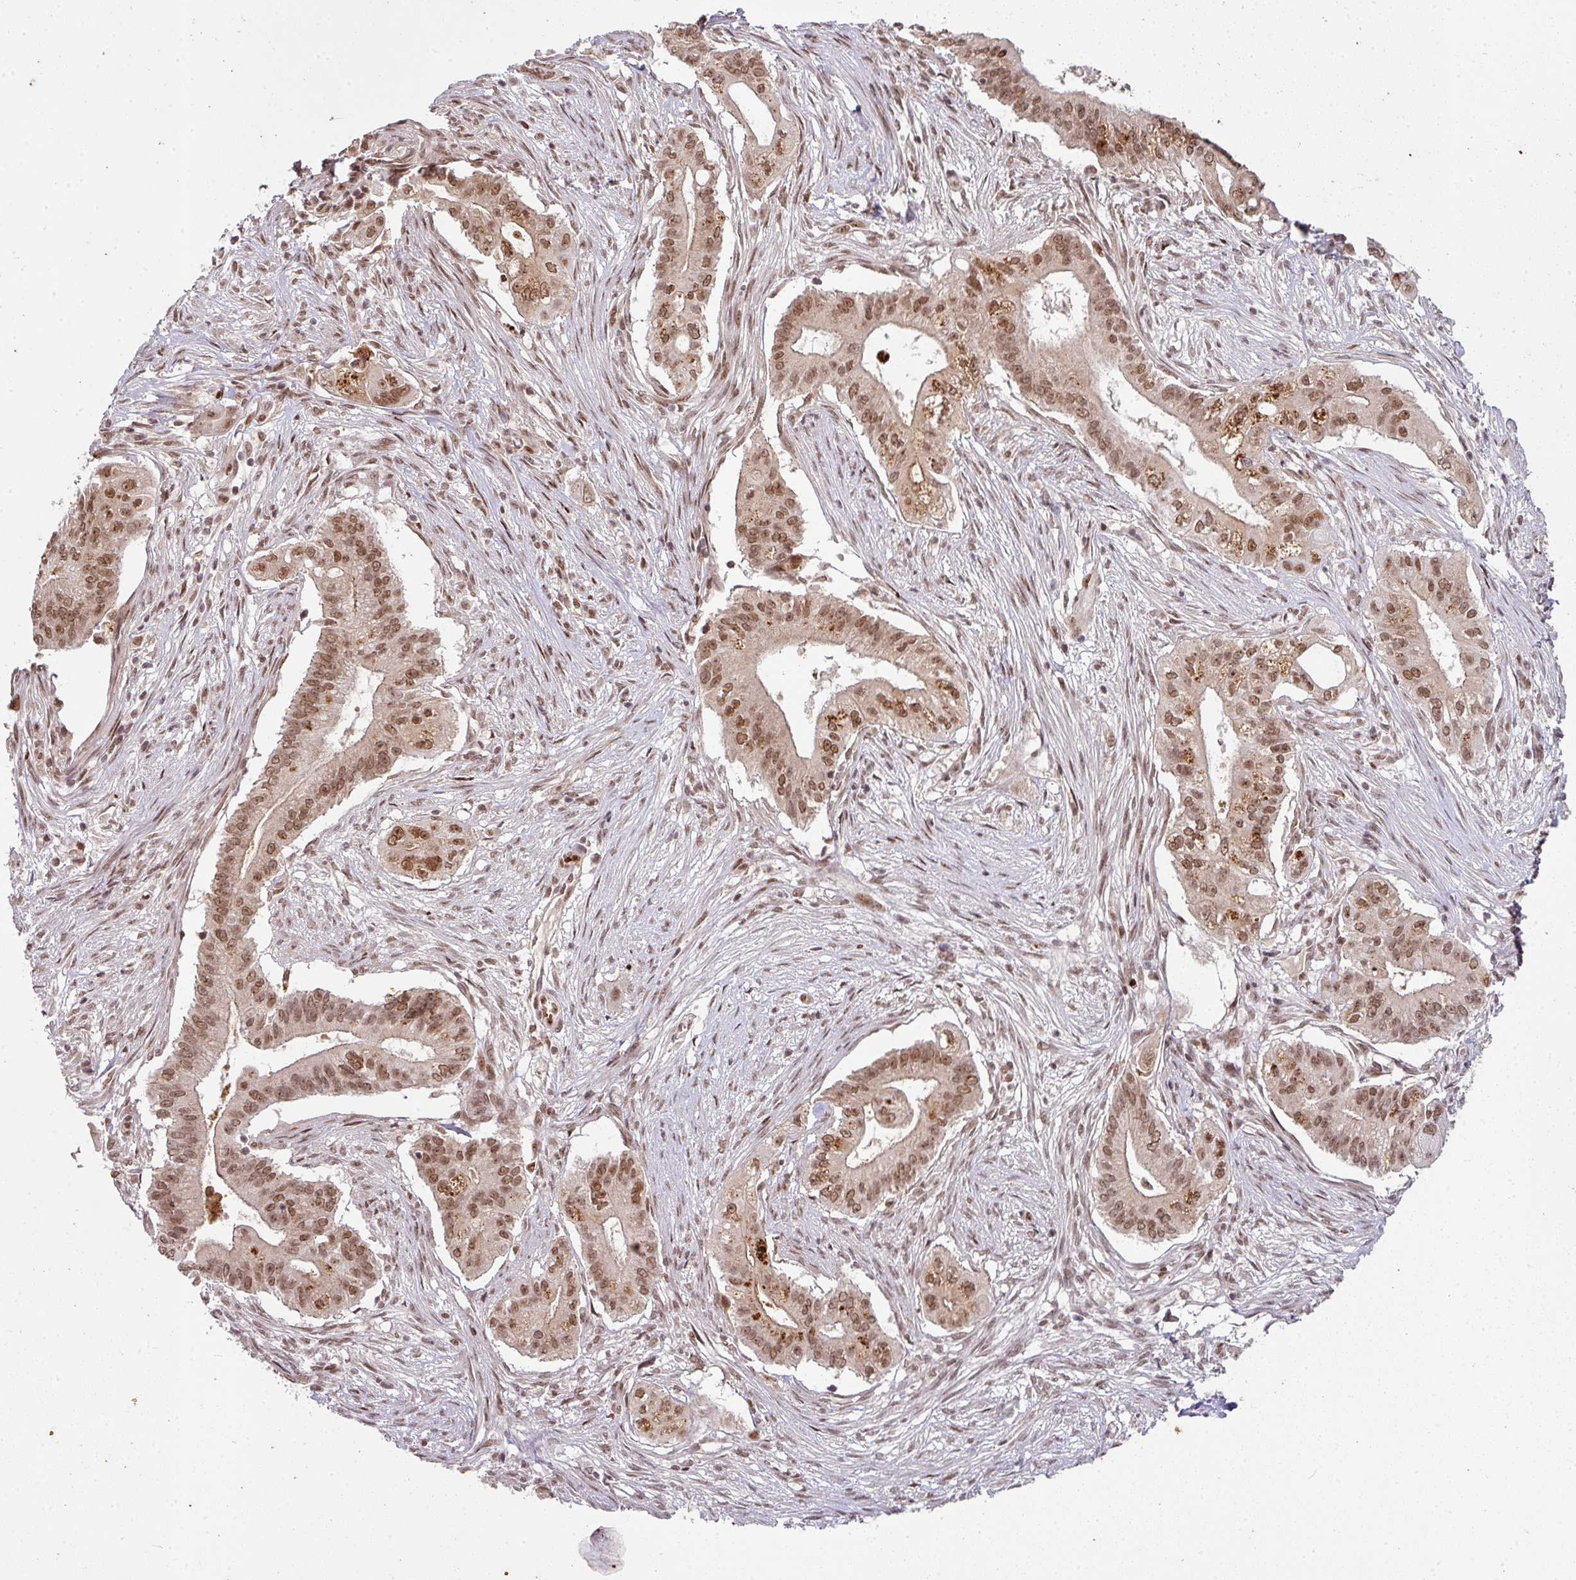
{"staining": {"intensity": "moderate", "quantity": ">75%", "location": "nuclear"}, "tissue": "pancreatic cancer", "cell_type": "Tumor cells", "image_type": "cancer", "snomed": [{"axis": "morphology", "description": "Adenocarcinoma, NOS"}, {"axis": "topography", "description": "Pancreas"}], "caption": "Protein expression analysis of human pancreatic cancer reveals moderate nuclear staining in approximately >75% of tumor cells.", "gene": "NEIL1", "patient": {"sex": "female", "age": 68}}